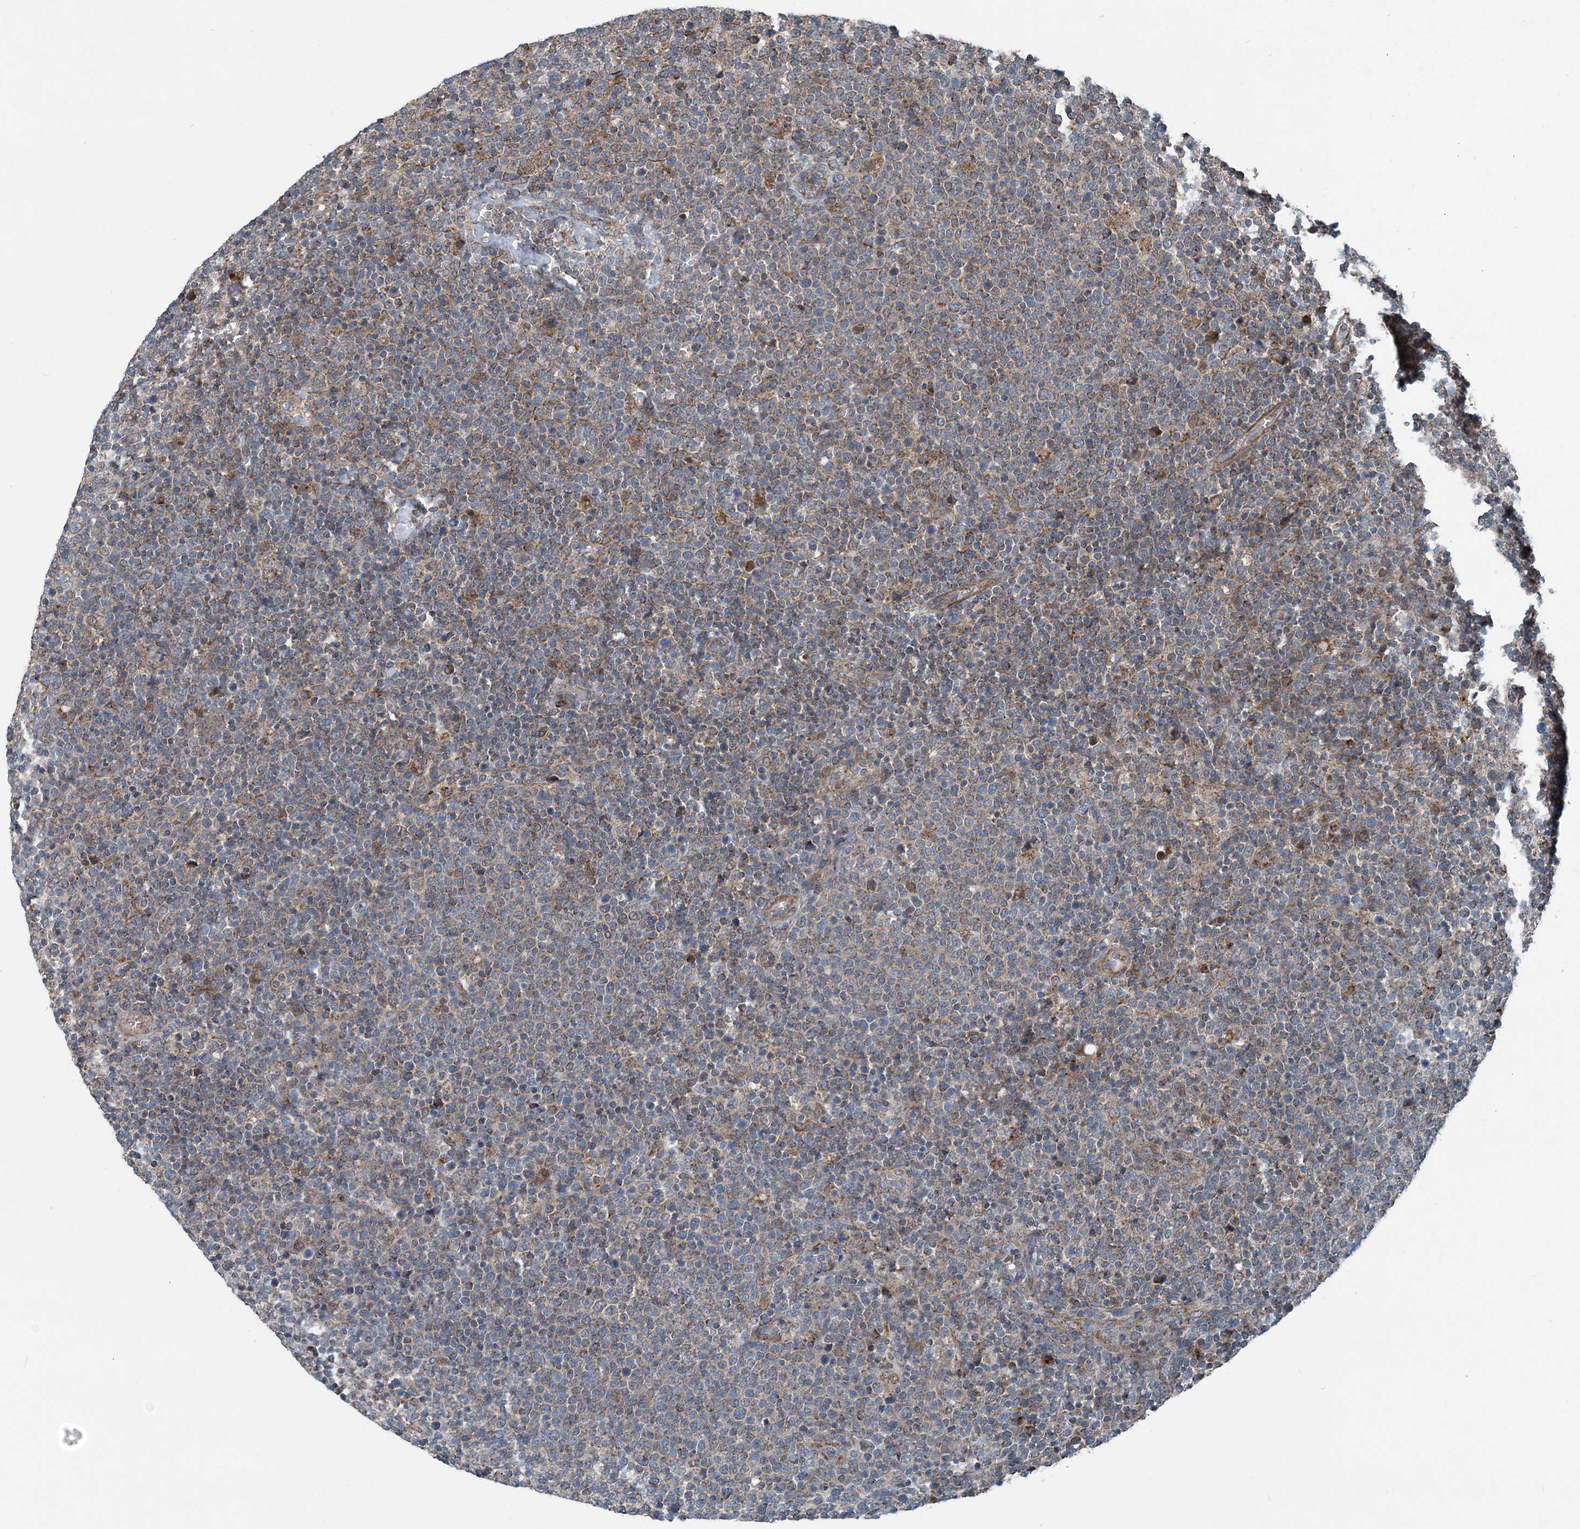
{"staining": {"intensity": "weak", "quantity": "25%-75%", "location": "cytoplasmic/membranous"}, "tissue": "lymphoma", "cell_type": "Tumor cells", "image_type": "cancer", "snomed": [{"axis": "morphology", "description": "Malignant lymphoma, non-Hodgkin's type, High grade"}, {"axis": "topography", "description": "Lymph node"}], "caption": "A brown stain shows weak cytoplasmic/membranous positivity of a protein in lymphoma tumor cells. The staining was performed using DAB to visualize the protein expression in brown, while the nuclei were stained in blue with hematoxylin (Magnification: 20x).", "gene": "NDUFA2", "patient": {"sex": "male", "age": 61}}